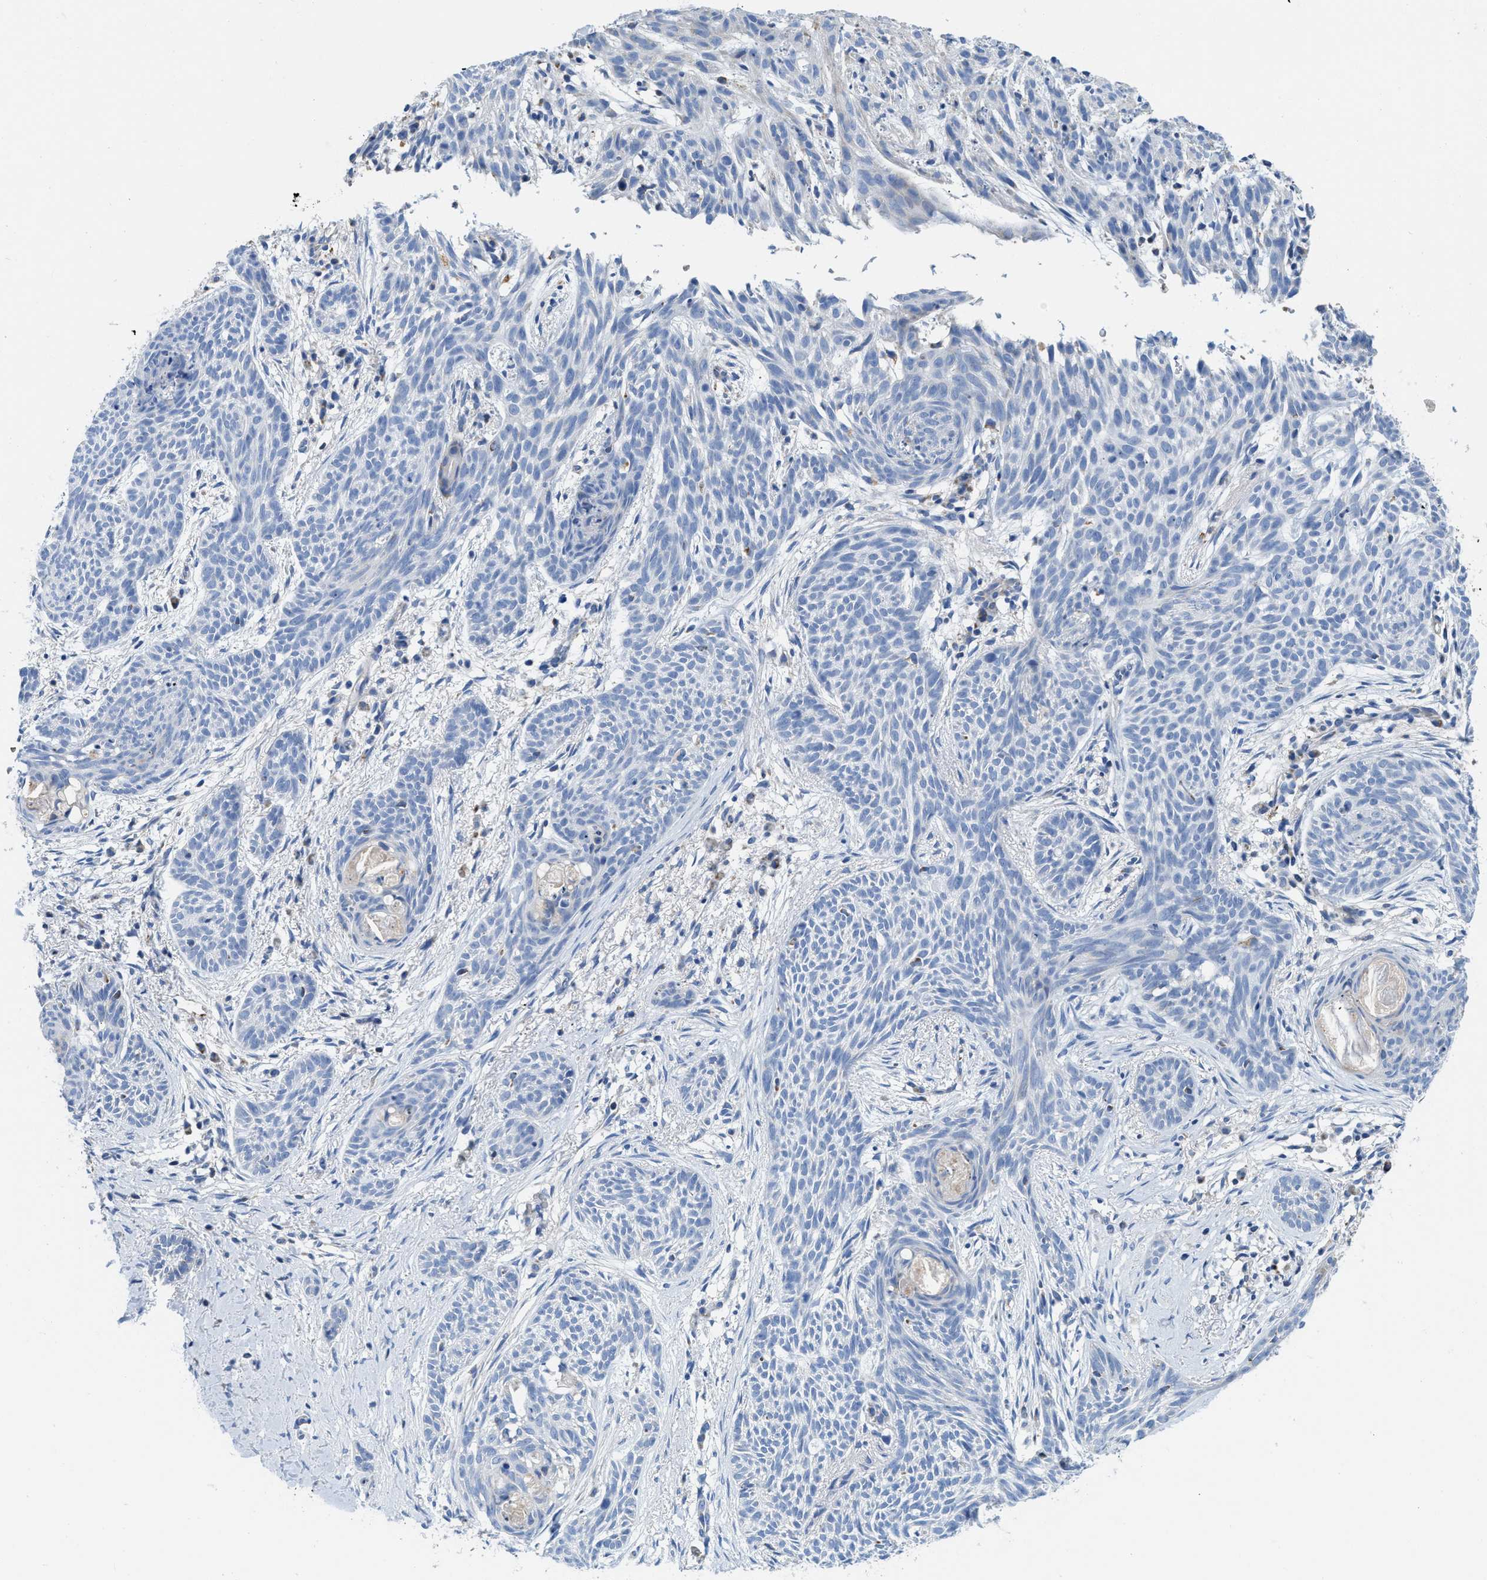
{"staining": {"intensity": "negative", "quantity": "none", "location": "none"}, "tissue": "skin cancer", "cell_type": "Tumor cells", "image_type": "cancer", "snomed": [{"axis": "morphology", "description": "Basal cell carcinoma"}, {"axis": "topography", "description": "Skin"}], "caption": "This is a photomicrograph of immunohistochemistry staining of skin cancer (basal cell carcinoma), which shows no positivity in tumor cells. (Brightfield microscopy of DAB (3,3'-diaminobenzidine) IHC at high magnification).", "gene": "SLC25A13", "patient": {"sex": "female", "age": 59}}